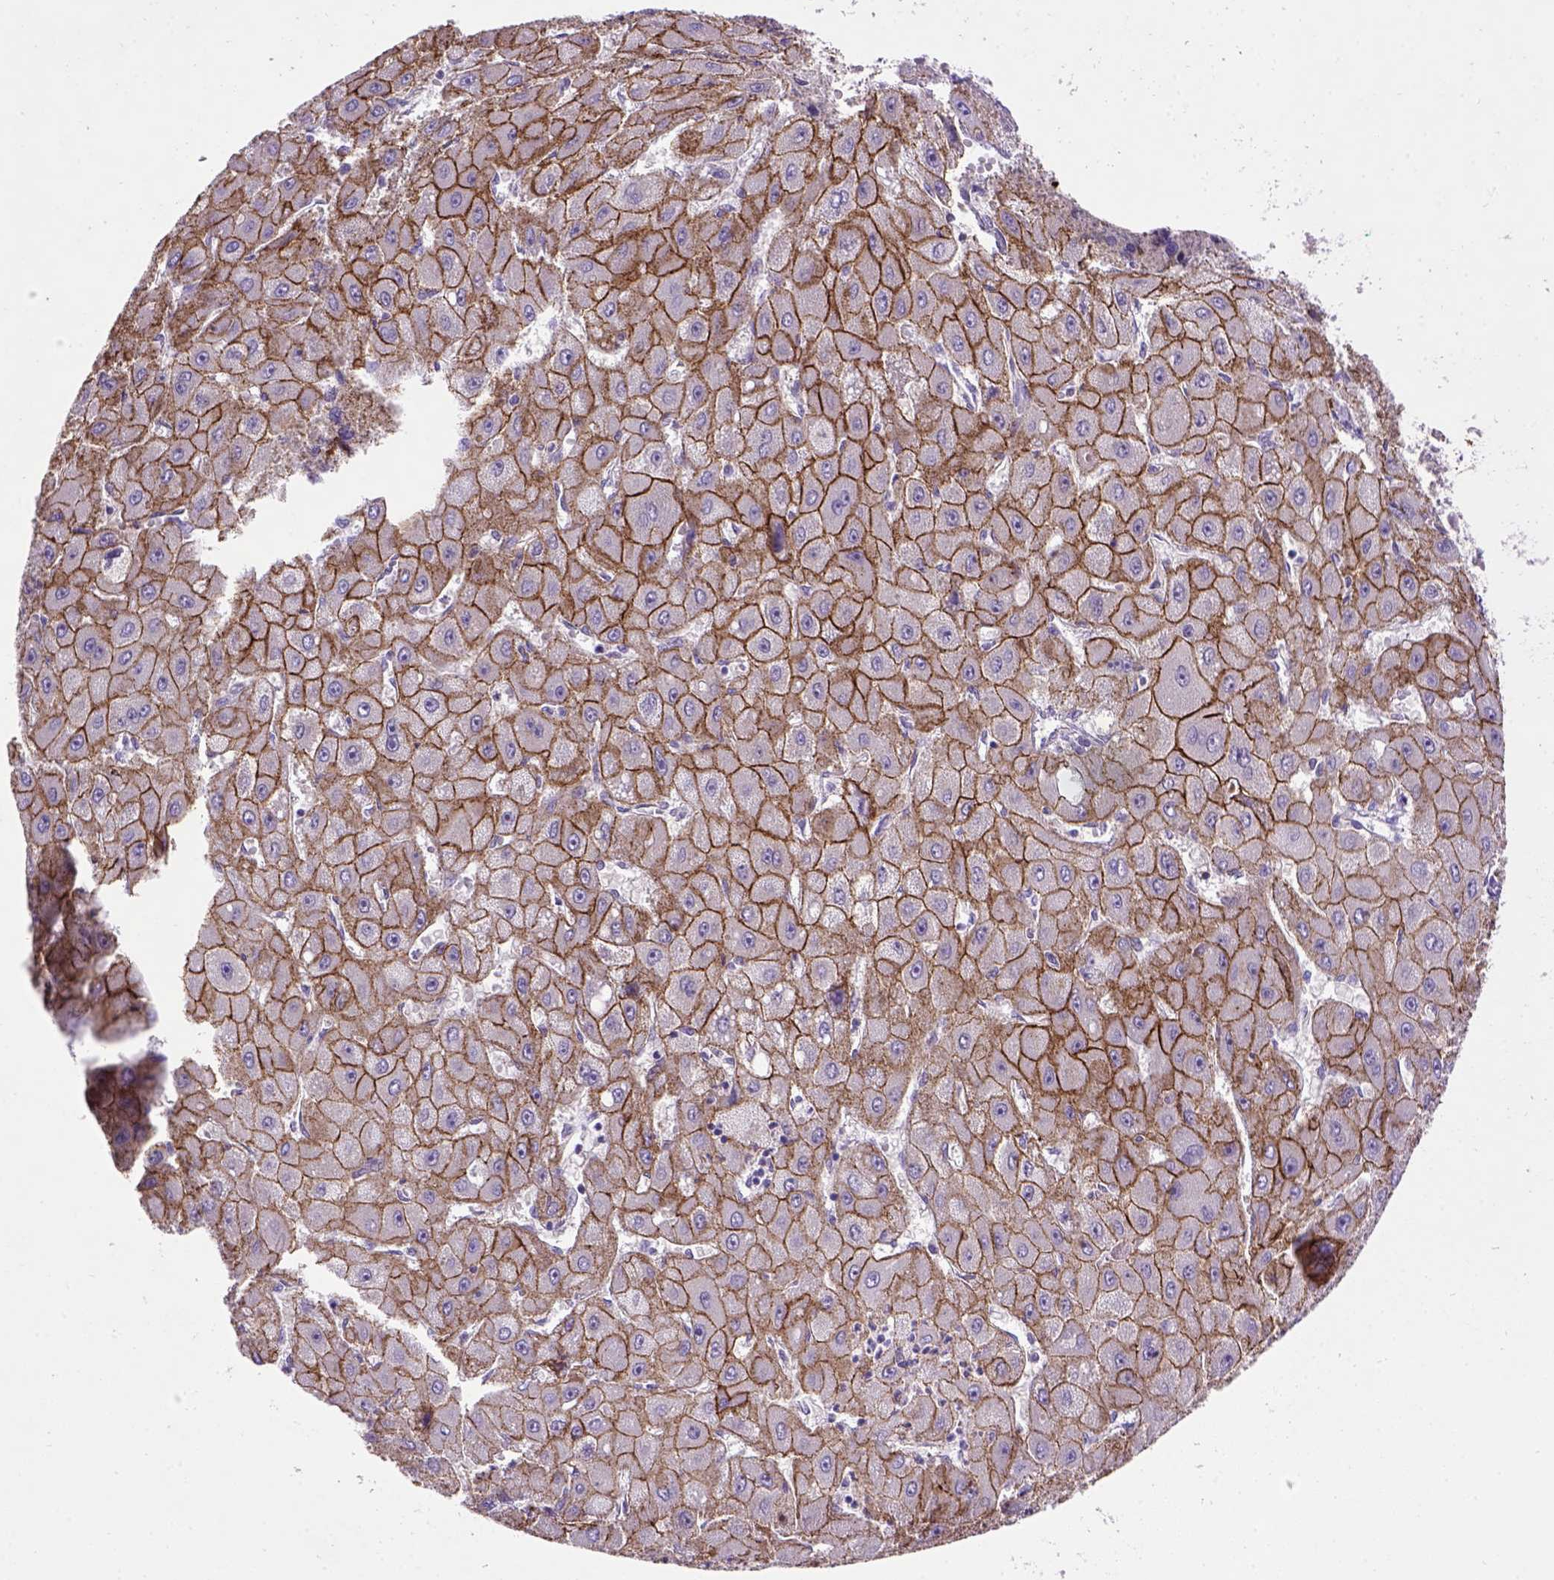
{"staining": {"intensity": "moderate", "quantity": ">75%", "location": "cytoplasmic/membranous"}, "tissue": "liver cancer", "cell_type": "Tumor cells", "image_type": "cancer", "snomed": [{"axis": "morphology", "description": "Carcinoma, Hepatocellular, NOS"}, {"axis": "topography", "description": "Liver"}], "caption": "Liver hepatocellular carcinoma was stained to show a protein in brown. There is medium levels of moderate cytoplasmic/membranous expression in approximately >75% of tumor cells. The staining was performed using DAB (3,3'-diaminobenzidine) to visualize the protein expression in brown, while the nuclei were stained in blue with hematoxylin (Magnification: 20x).", "gene": "CDH1", "patient": {"sex": "female", "age": 25}}